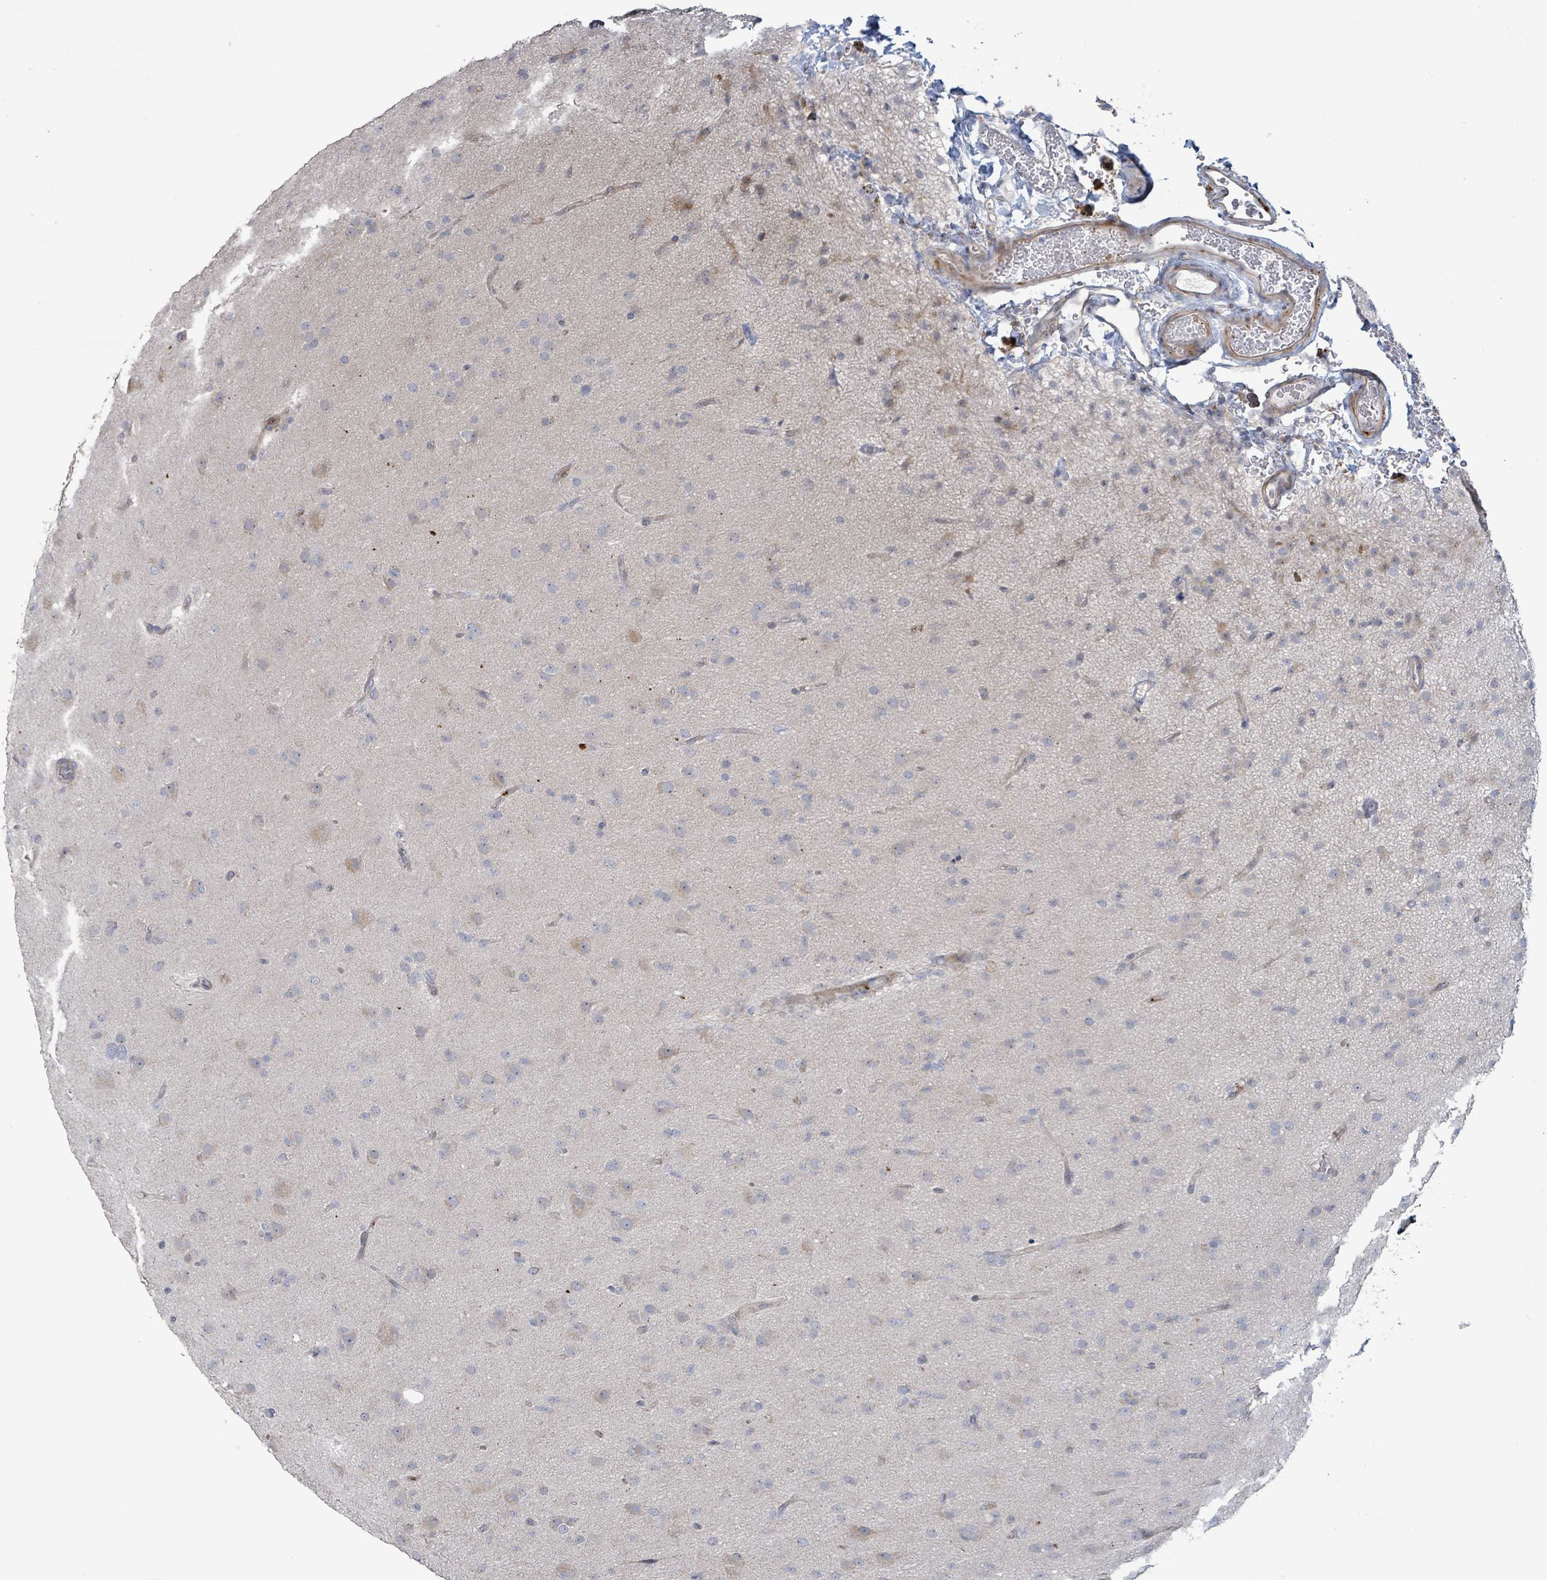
{"staining": {"intensity": "negative", "quantity": "none", "location": "none"}, "tissue": "glioma", "cell_type": "Tumor cells", "image_type": "cancer", "snomed": [{"axis": "morphology", "description": "Glioma, malignant, Low grade"}, {"axis": "topography", "description": "Brain"}], "caption": "DAB (3,3'-diaminobenzidine) immunohistochemical staining of human malignant low-grade glioma exhibits no significant positivity in tumor cells. (DAB (3,3'-diaminobenzidine) IHC with hematoxylin counter stain).", "gene": "LILRA4", "patient": {"sex": "male", "age": 65}}